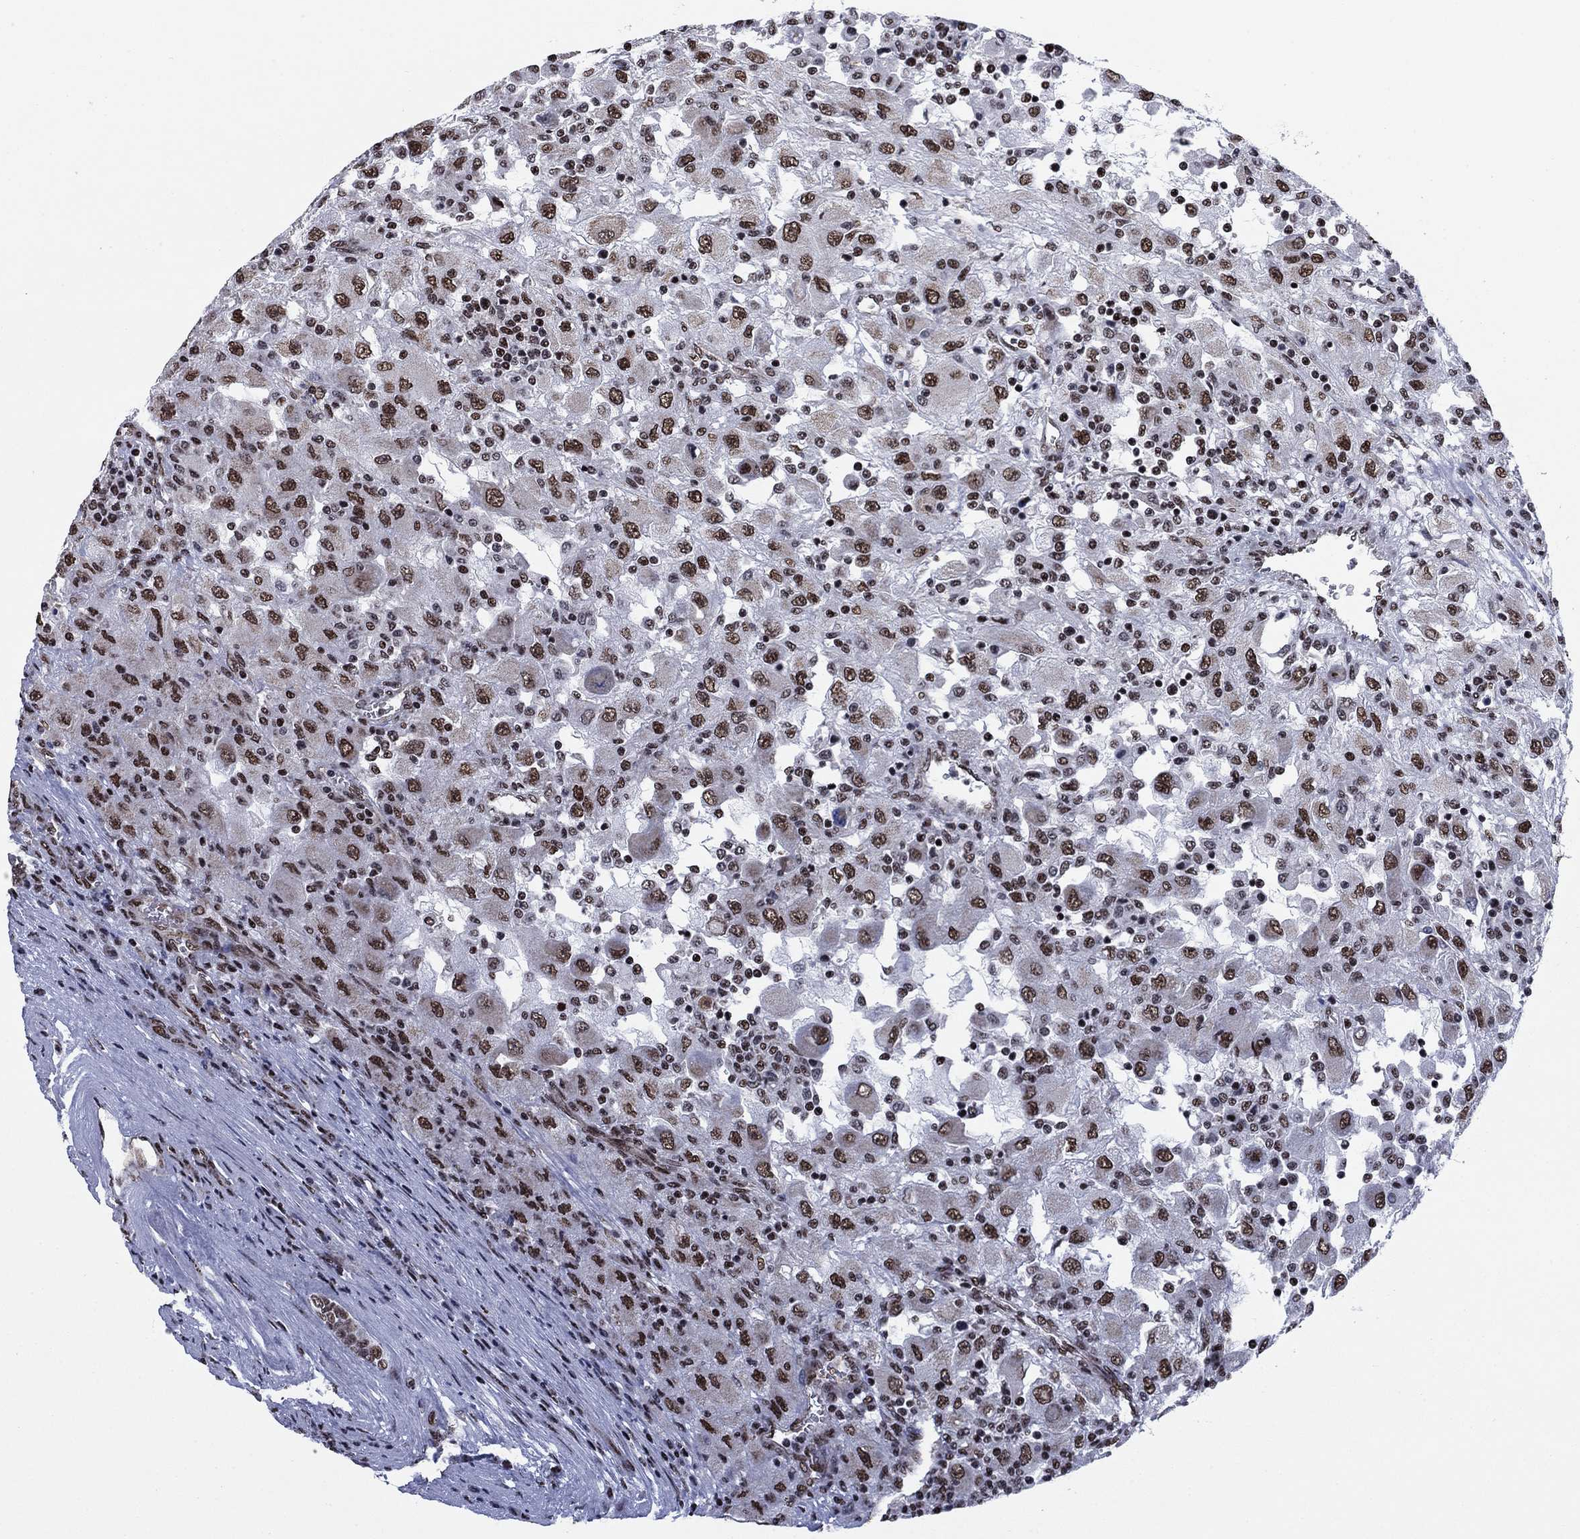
{"staining": {"intensity": "moderate", "quantity": ">75%", "location": "cytoplasmic/membranous,nuclear"}, "tissue": "renal cancer", "cell_type": "Tumor cells", "image_type": "cancer", "snomed": [{"axis": "morphology", "description": "Adenocarcinoma, NOS"}, {"axis": "topography", "description": "Kidney"}], "caption": "Immunohistochemical staining of renal cancer shows medium levels of moderate cytoplasmic/membranous and nuclear protein positivity in approximately >75% of tumor cells.", "gene": "N4BP2", "patient": {"sex": "female", "age": 67}}